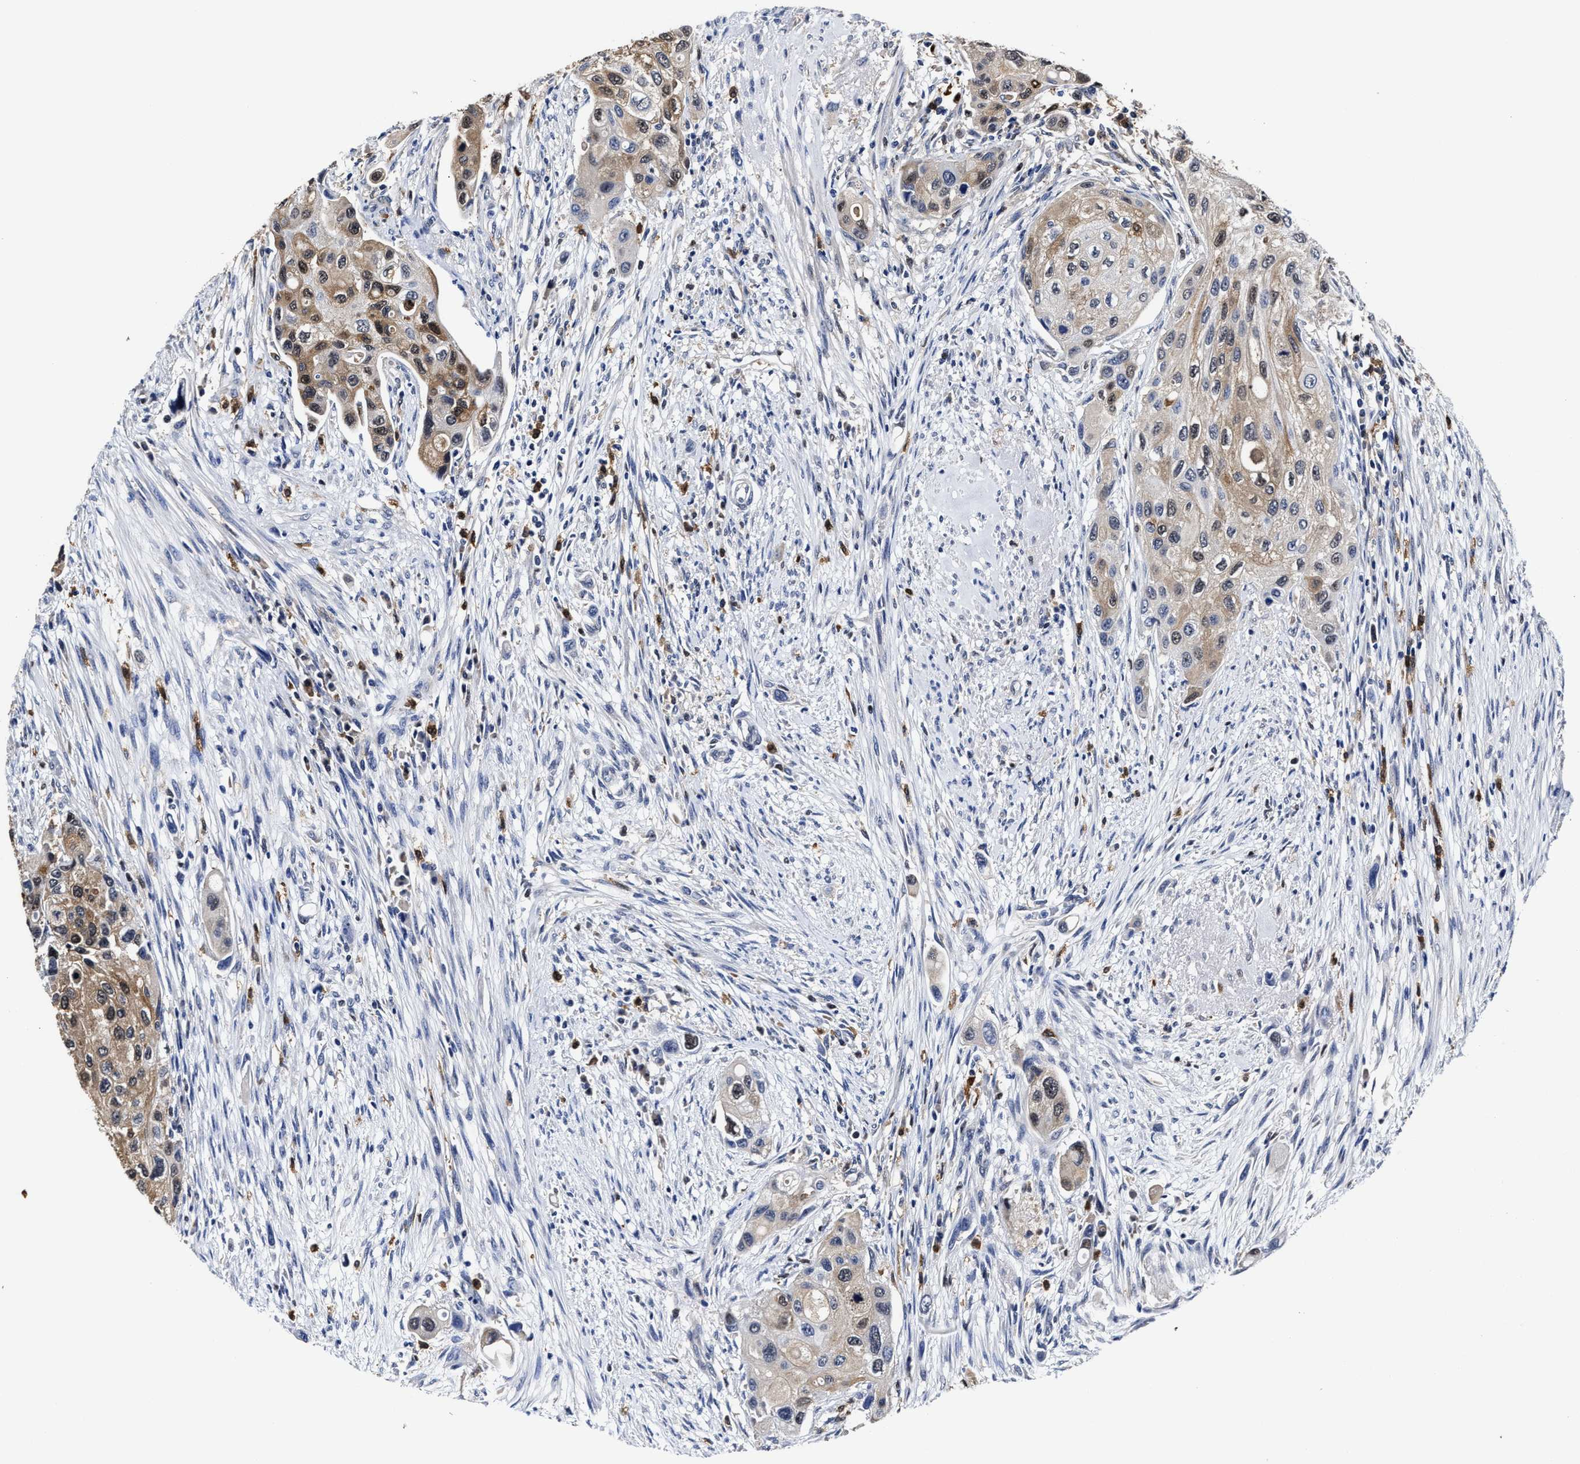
{"staining": {"intensity": "moderate", "quantity": "25%-75%", "location": "cytoplasmic/membranous,nuclear"}, "tissue": "urothelial cancer", "cell_type": "Tumor cells", "image_type": "cancer", "snomed": [{"axis": "morphology", "description": "Urothelial carcinoma, High grade"}, {"axis": "topography", "description": "Urinary bladder"}], "caption": "This histopathology image reveals immunohistochemistry (IHC) staining of high-grade urothelial carcinoma, with medium moderate cytoplasmic/membranous and nuclear staining in approximately 25%-75% of tumor cells.", "gene": "PRPF4B", "patient": {"sex": "female", "age": 56}}